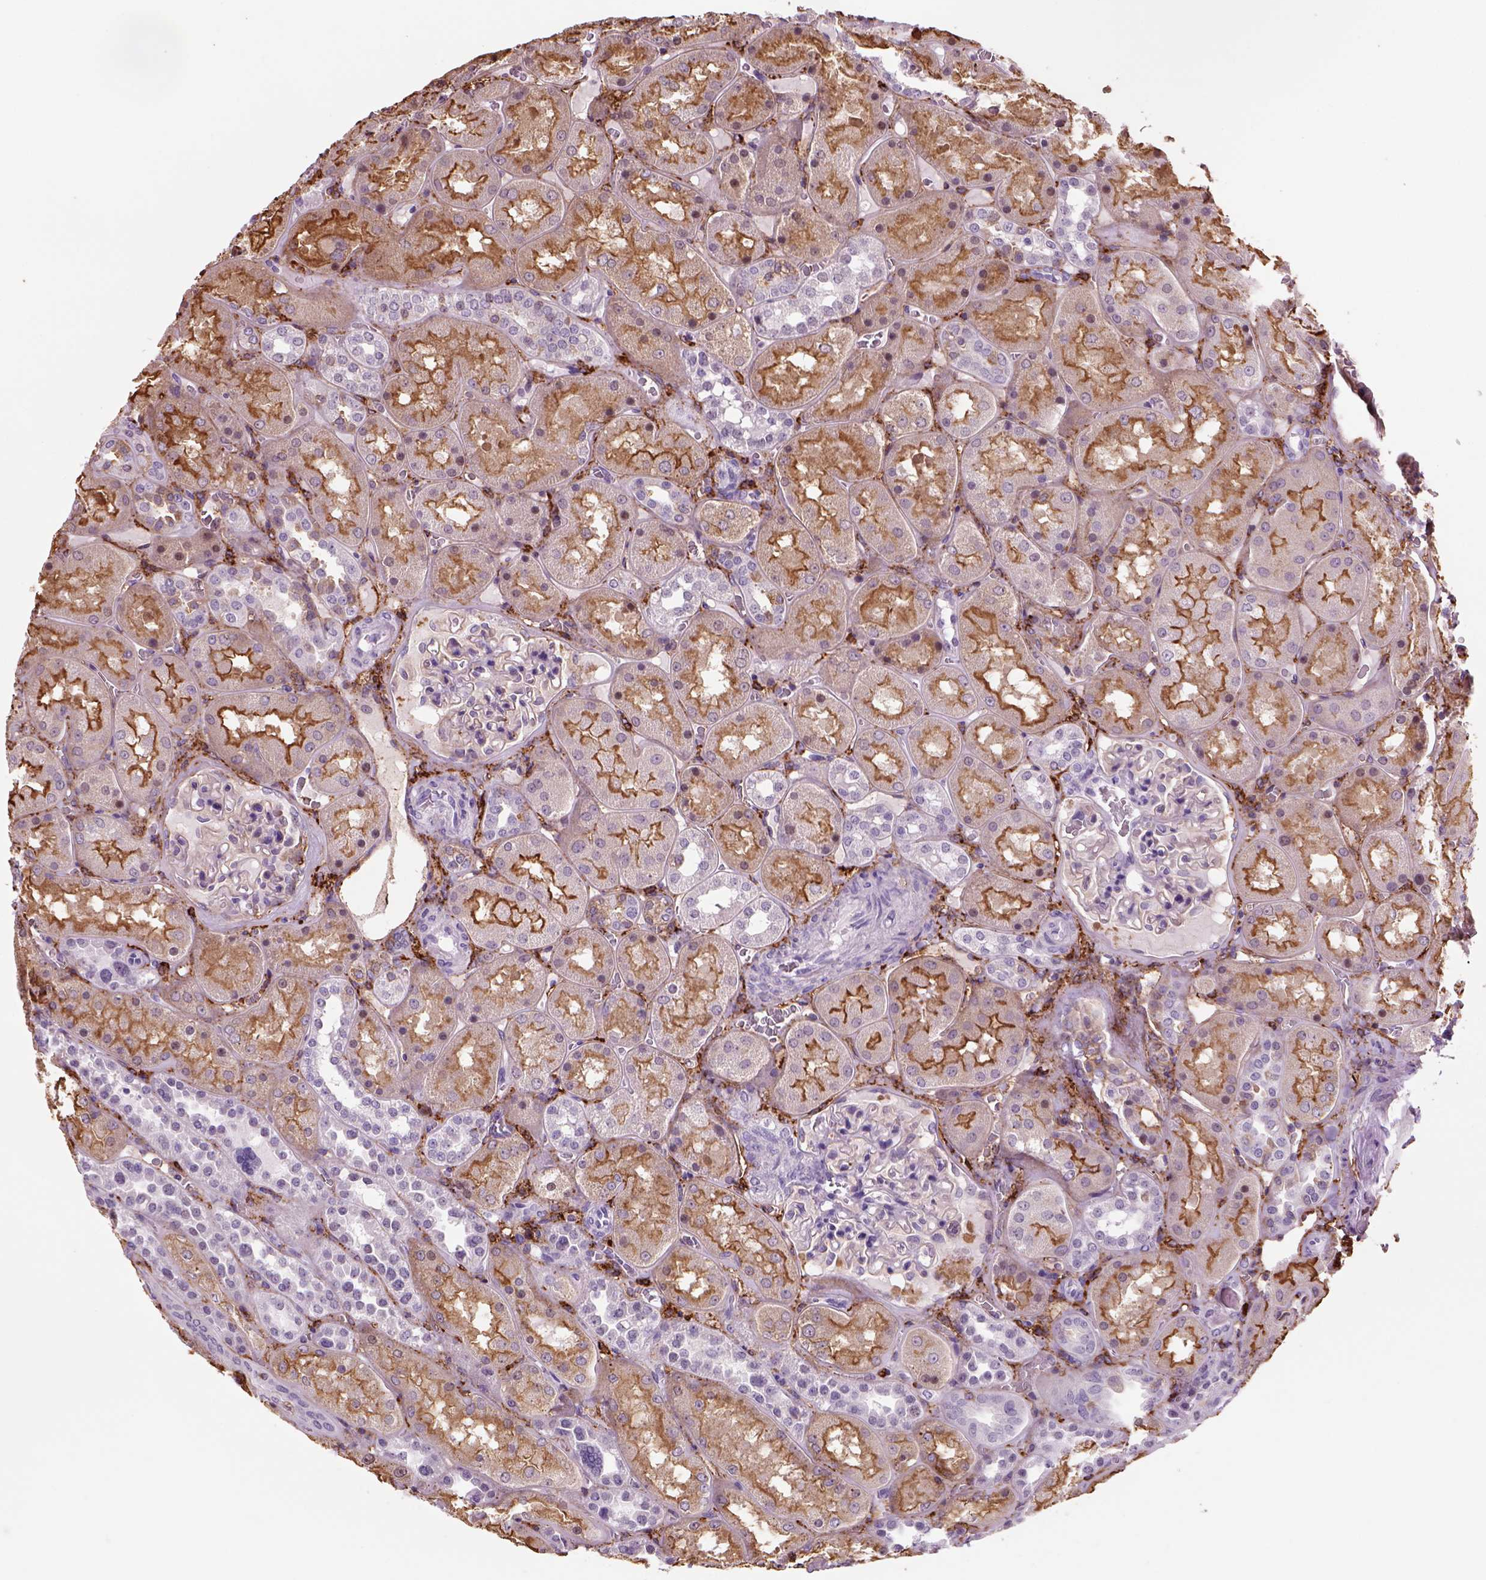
{"staining": {"intensity": "negative", "quantity": "none", "location": "none"}, "tissue": "kidney", "cell_type": "Cells in glomeruli", "image_type": "normal", "snomed": [{"axis": "morphology", "description": "Normal tissue, NOS"}, {"axis": "topography", "description": "Kidney"}], "caption": "High power microscopy micrograph of an IHC histopathology image of normal kidney, revealing no significant staining in cells in glomeruli.", "gene": "MARCKS", "patient": {"sex": "male", "age": 73}}